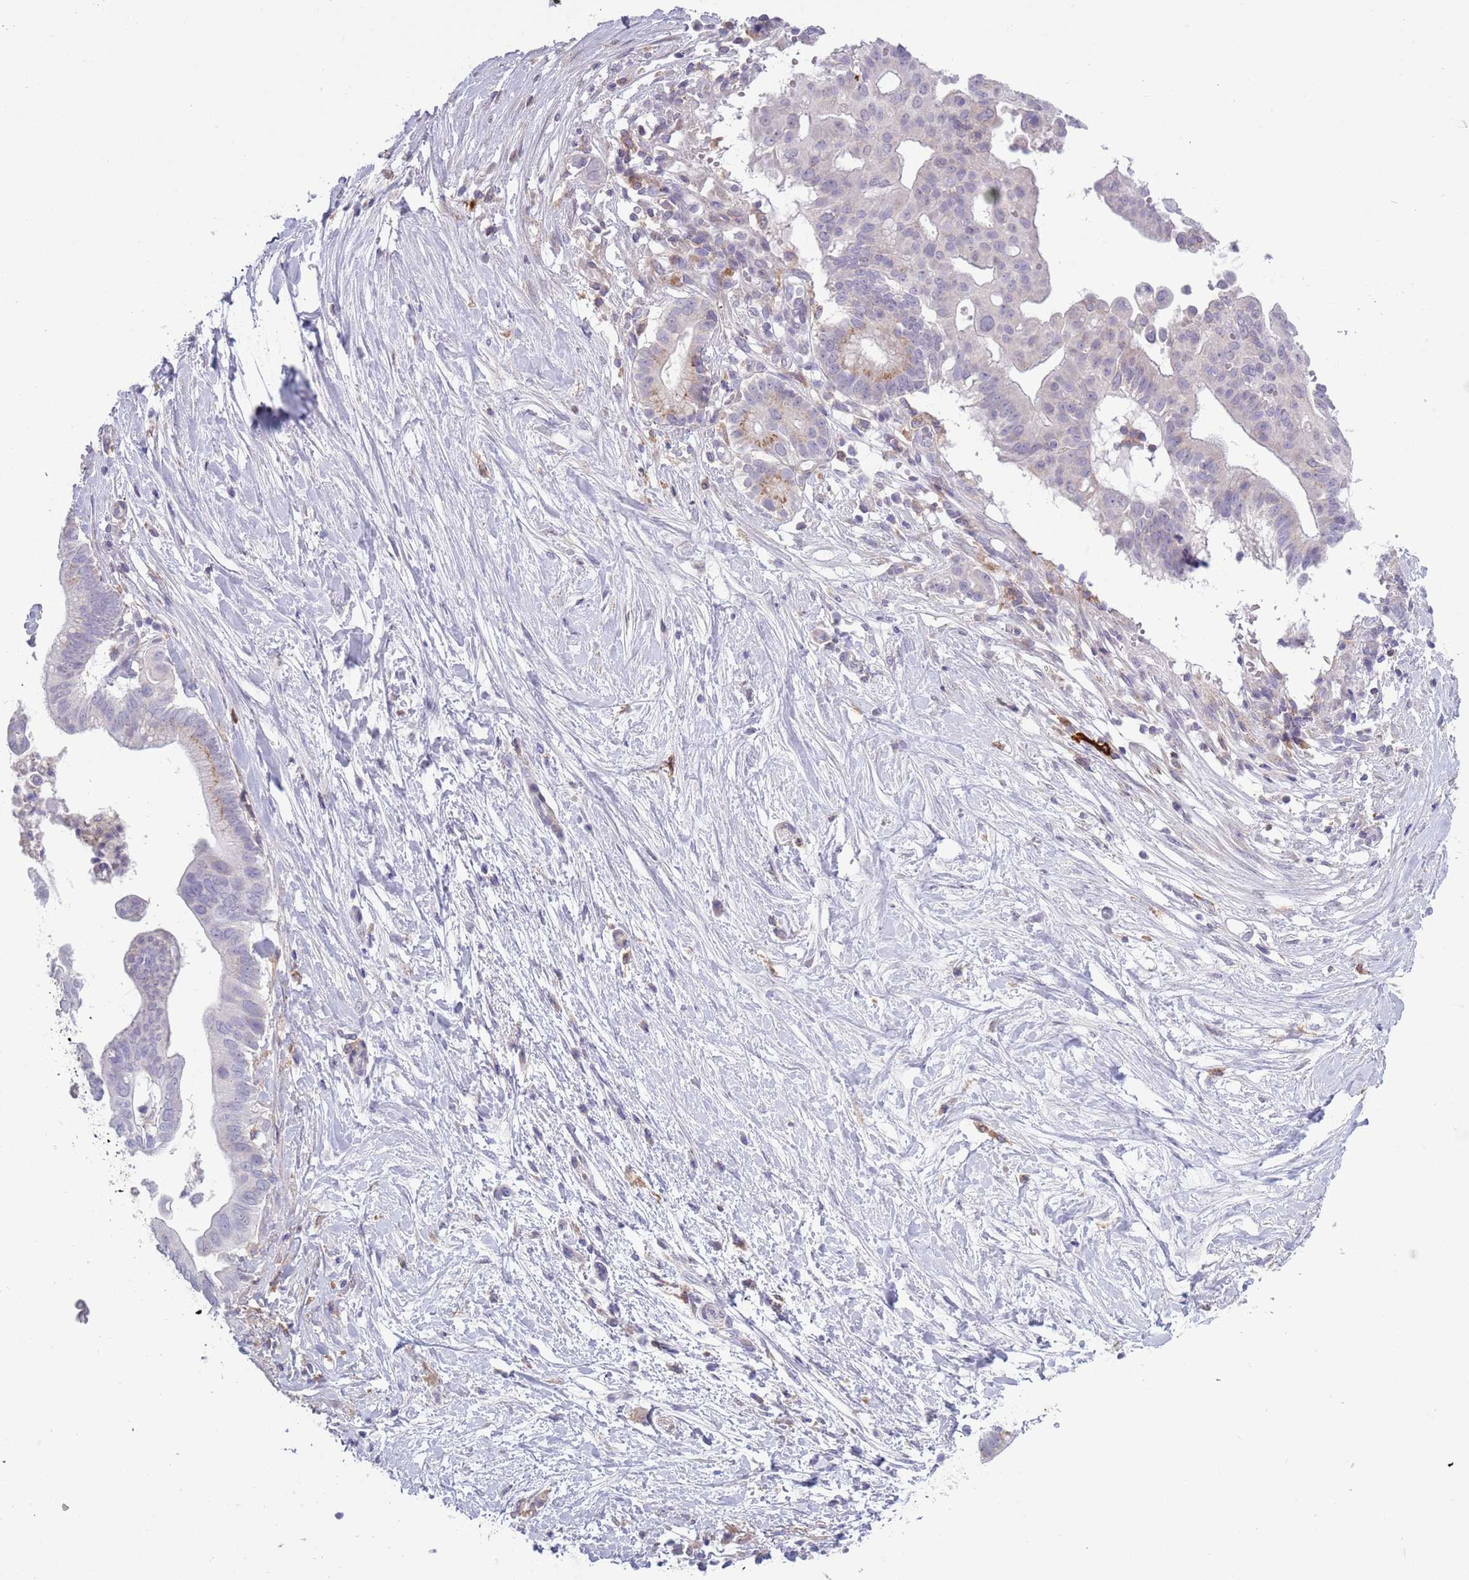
{"staining": {"intensity": "negative", "quantity": "none", "location": "none"}, "tissue": "pancreatic cancer", "cell_type": "Tumor cells", "image_type": "cancer", "snomed": [{"axis": "morphology", "description": "Adenocarcinoma, NOS"}, {"axis": "topography", "description": "Pancreas"}], "caption": "Immunohistochemistry (IHC) micrograph of pancreatic cancer stained for a protein (brown), which demonstrates no staining in tumor cells. The staining is performed using DAB (3,3'-diaminobenzidine) brown chromogen with nuclei counter-stained in using hematoxylin.", "gene": "ACSBG1", "patient": {"sex": "male", "age": 68}}